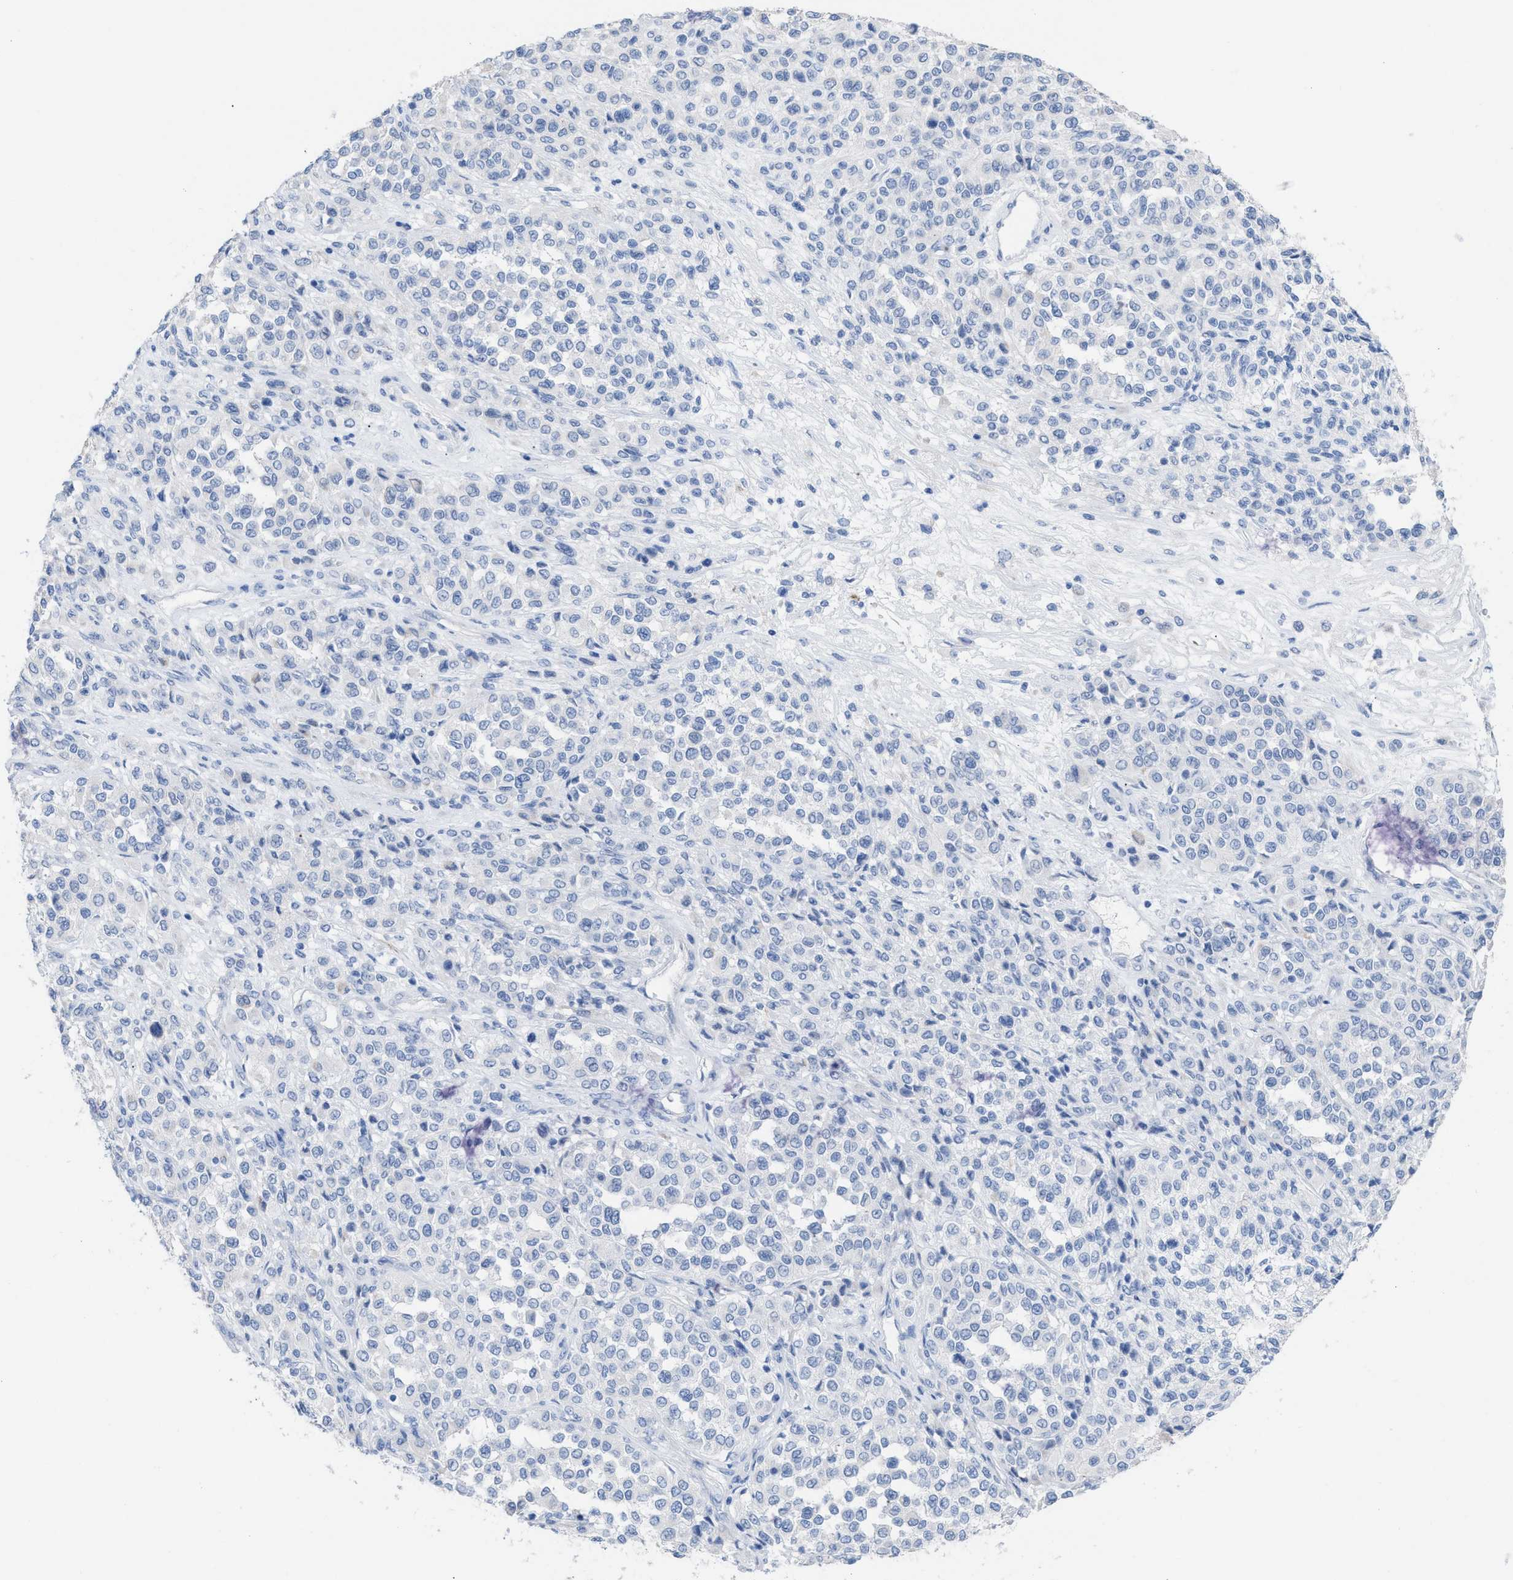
{"staining": {"intensity": "negative", "quantity": "none", "location": "none"}, "tissue": "melanoma", "cell_type": "Tumor cells", "image_type": "cancer", "snomed": [{"axis": "morphology", "description": "Malignant melanoma, Metastatic site"}, {"axis": "topography", "description": "Pancreas"}], "caption": "Immunohistochemistry image of melanoma stained for a protein (brown), which shows no staining in tumor cells.", "gene": "CPA1", "patient": {"sex": "female", "age": 30}}